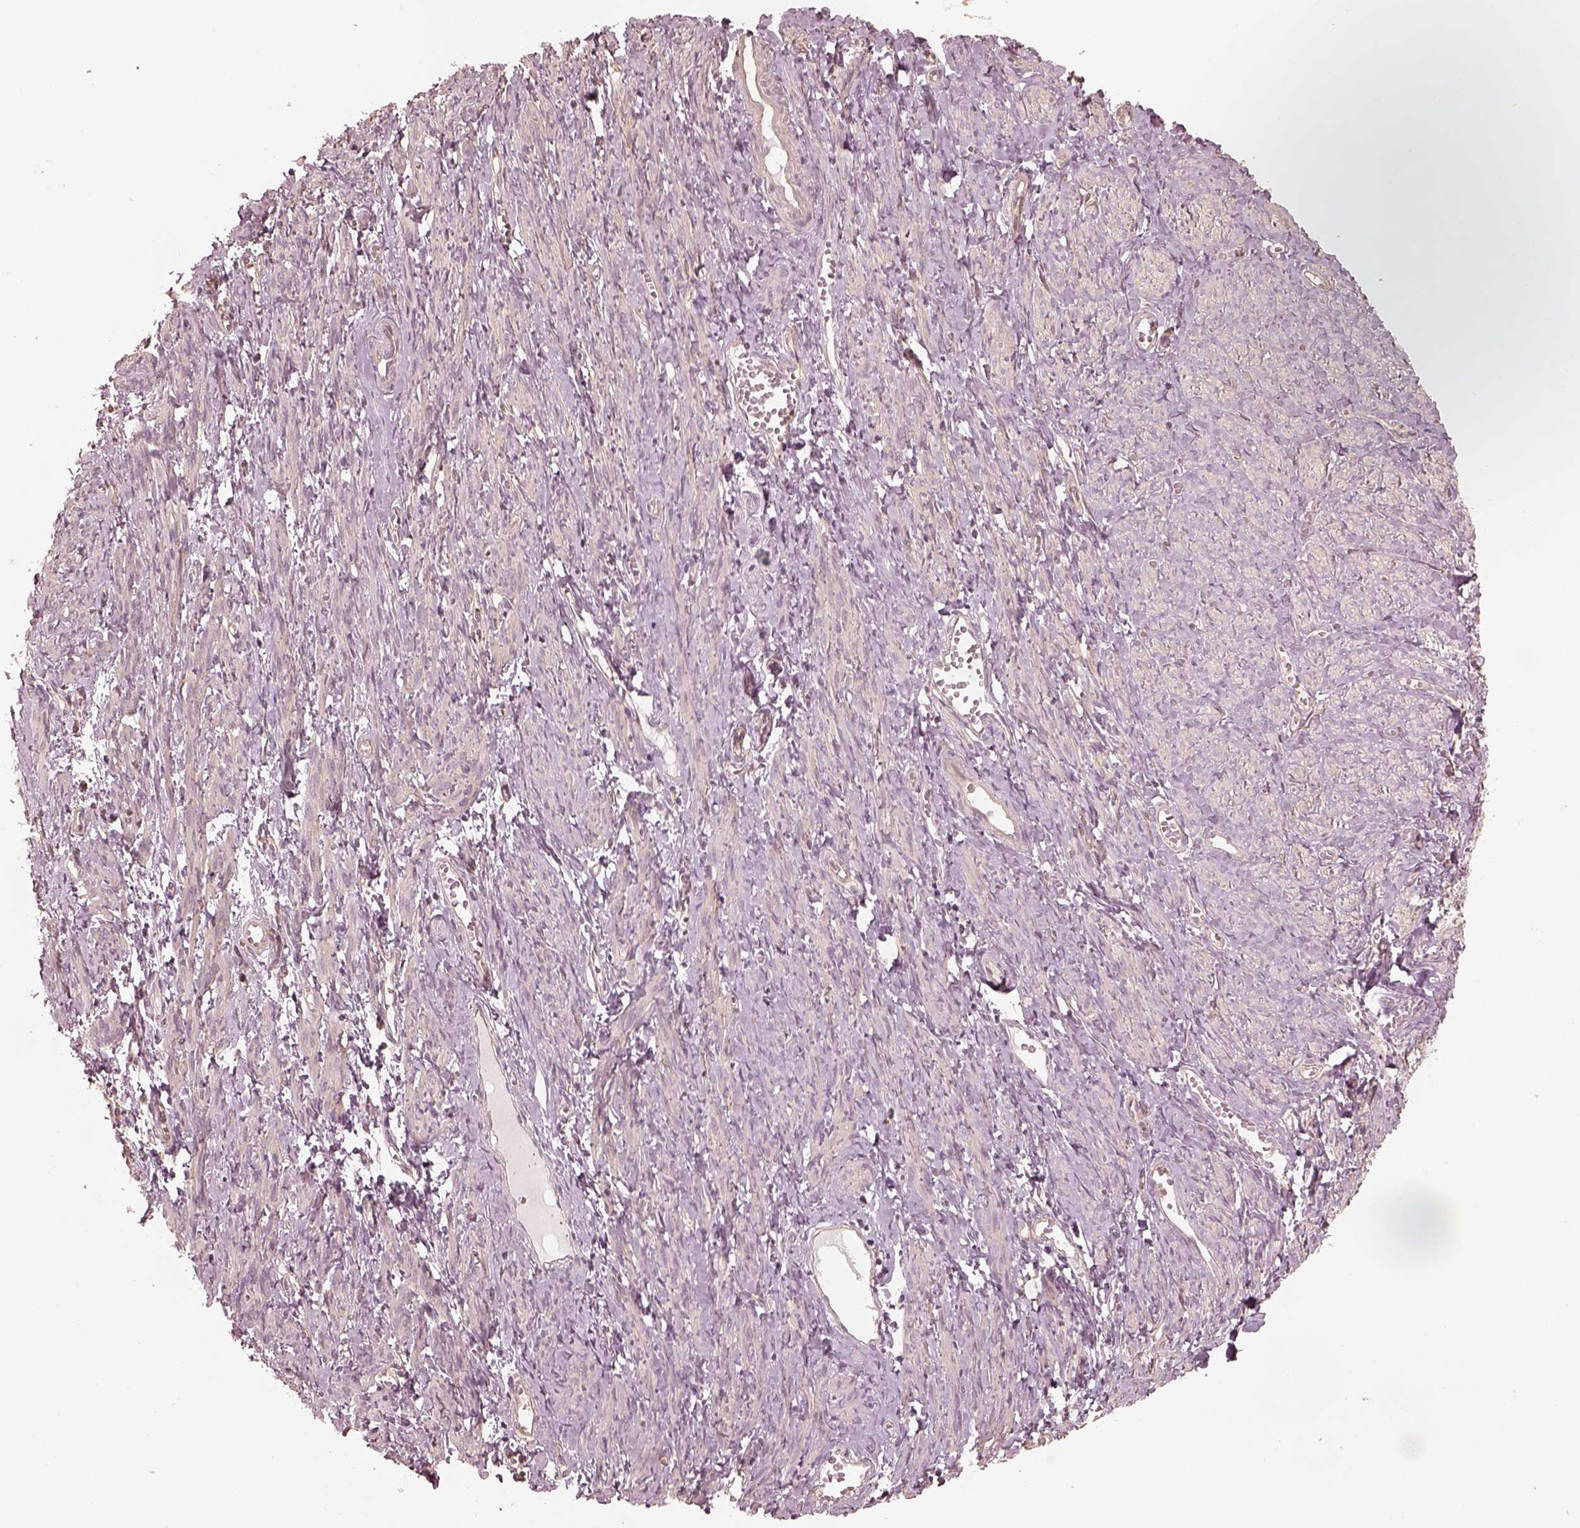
{"staining": {"intensity": "negative", "quantity": "none", "location": "none"}, "tissue": "smooth muscle", "cell_type": "Smooth muscle cells", "image_type": "normal", "snomed": [{"axis": "morphology", "description": "Normal tissue, NOS"}, {"axis": "topography", "description": "Smooth muscle"}], "caption": "An image of smooth muscle stained for a protein reveals no brown staining in smooth muscle cells. Nuclei are stained in blue.", "gene": "KIF5C", "patient": {"sex": "female", "age": 65}}